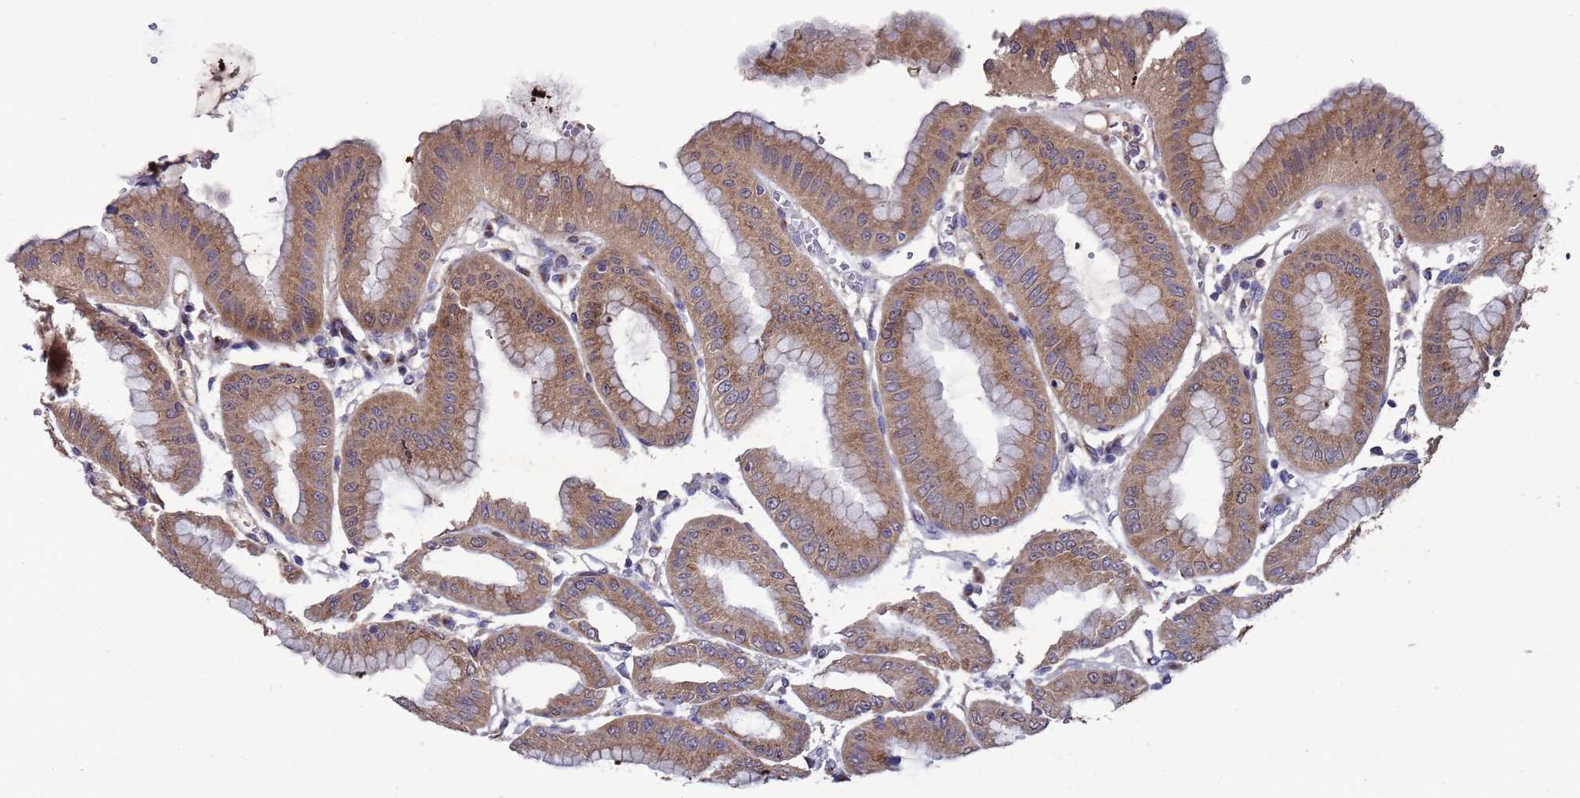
{"staining": {"intensity": "strong", "quantity": ">75%", "location": "cytoplasmic/membranous"}, "tissue": "stomach", "cell_type": "Glandular cells", "image_type": "normal", "snomed": [{"axis": "morphology", "description": "Normal tissue, NOS"}, {"axis": "topography", "description": "Stomach, lower"}], "caption": "A photomicrograph showing strong cytoplasmic/membranous expression in about >75% of glandular cells in benign stomach, as visualized by brown immunohistochemical staining.", "gene": "NSUN6", "patient": {"sex": "male", "age": 71}}